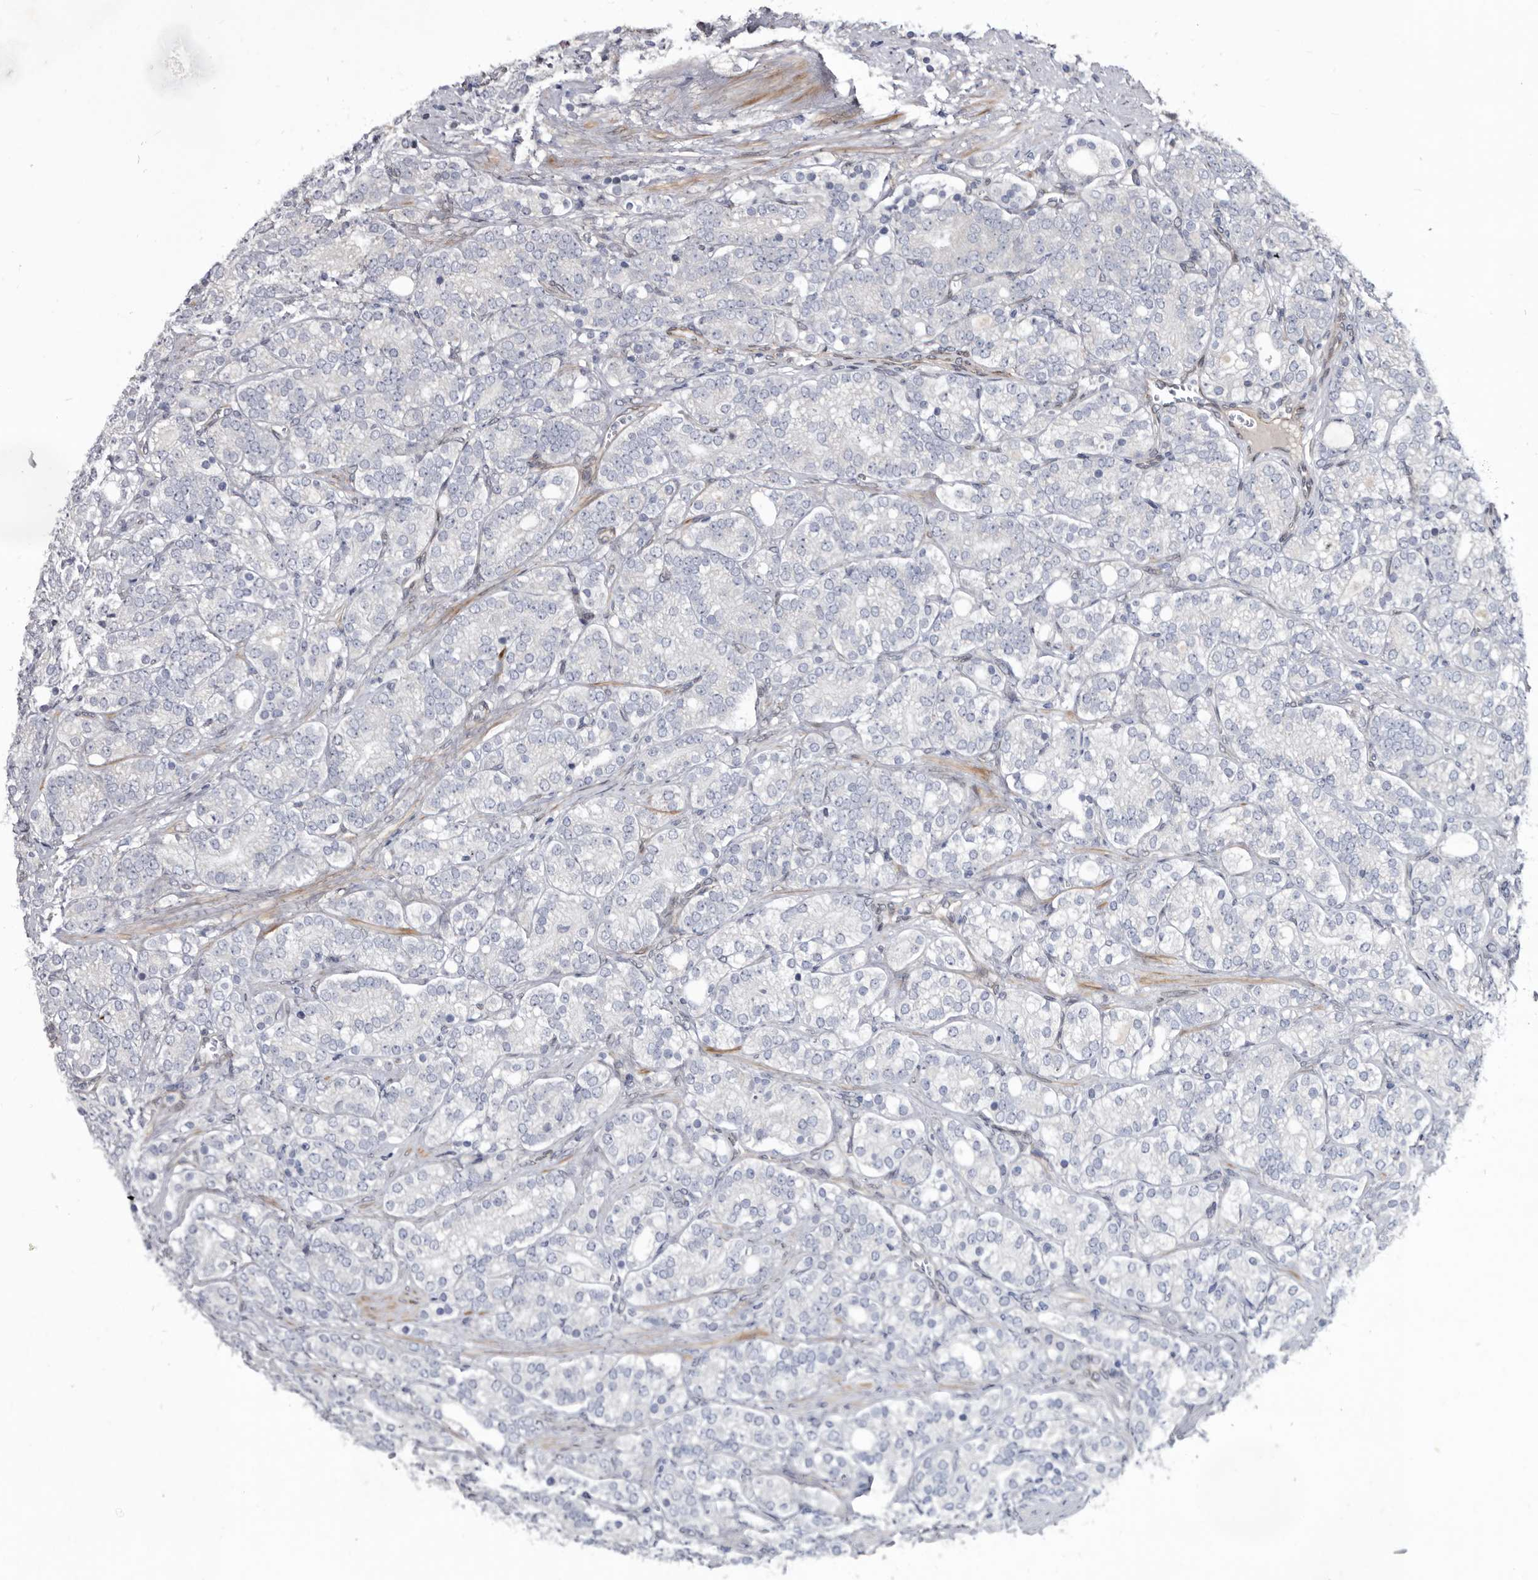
{"staining": {"intensity": "negative", "quantity": "none", "location": "none"}, "tissue": "prostate cancer", "cell_type": "Tumor cells", "image_type": "cancer", "snomed": [{"axis": "morphology", "description": "Adenocarcinoma, High grade"}, {"axis": "topography", "description": "Prostate"}], "caption": "High power microscopy histopathology image of an IHC micrograph of high-grade adenocarcinoma (prostate), revealing no significant positivity in tumor cells. (DAB immunohistochemistry with hematoxylin counter stain).", "gene": "PROM1", "patient": {"sex": "male", "age": 57}}